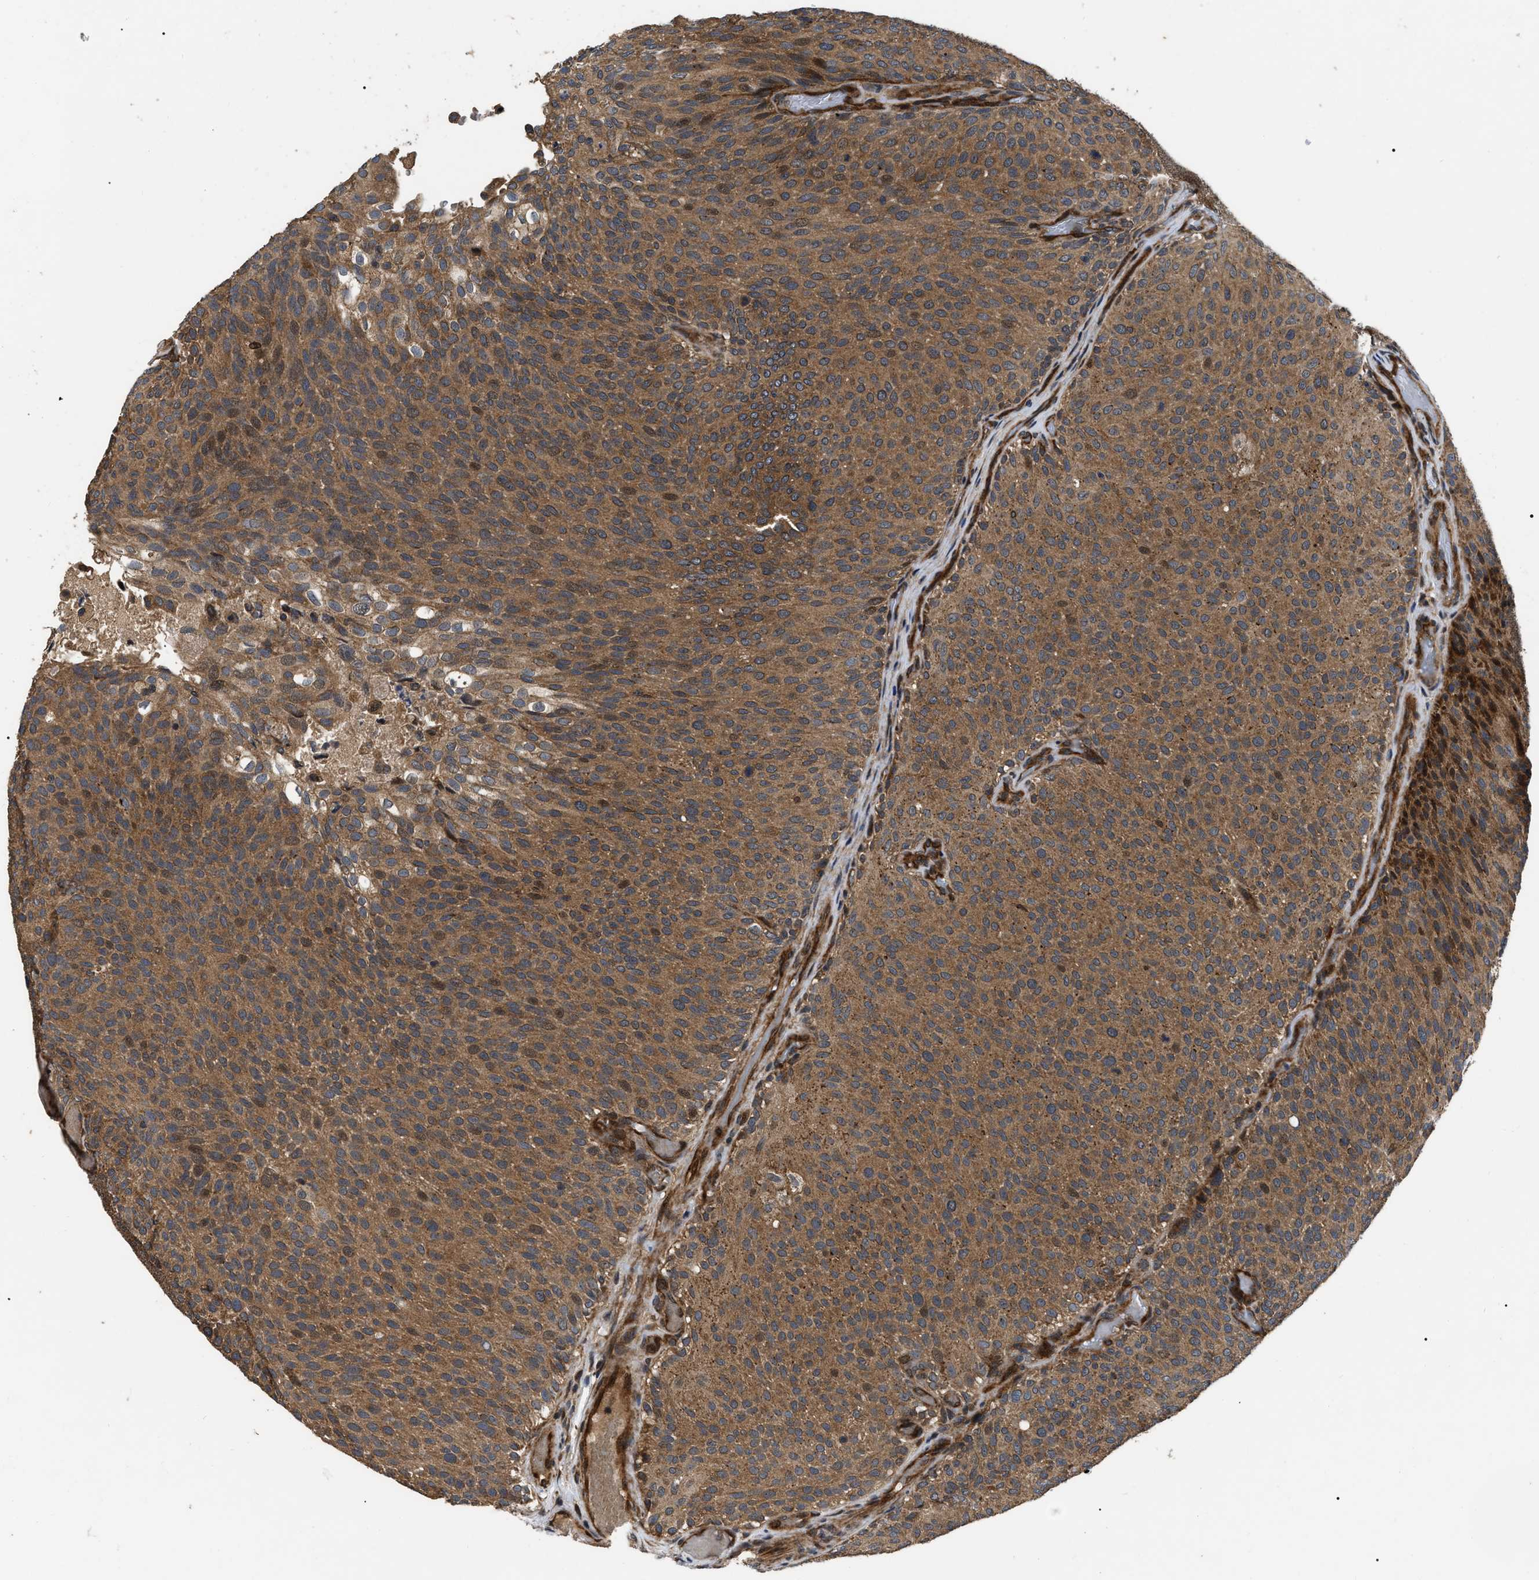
{"staining": {"intensity": "moderate", "quantity": ">75%", "location": "cytoplasmic/membranous,nuclear"}, "tissue": "urothelial cancer", "cell_type": "Tumor cells", "image_type": "cancer", "snomed": [{"axis": "morphology", "description": "Urothelial carcinoma, Low grade"}, {"axis": "topography", "description": "Urinary bladder"}], "caption": "Human urothelial carcinoma (low-grade) stained with a brown dye shows moderate cytoplasmic/membranous and nuclear positive positivity in about >75% of tumor cells.", "gene": "PPWD1", "patient": {"sex": "male", "age": 78}}